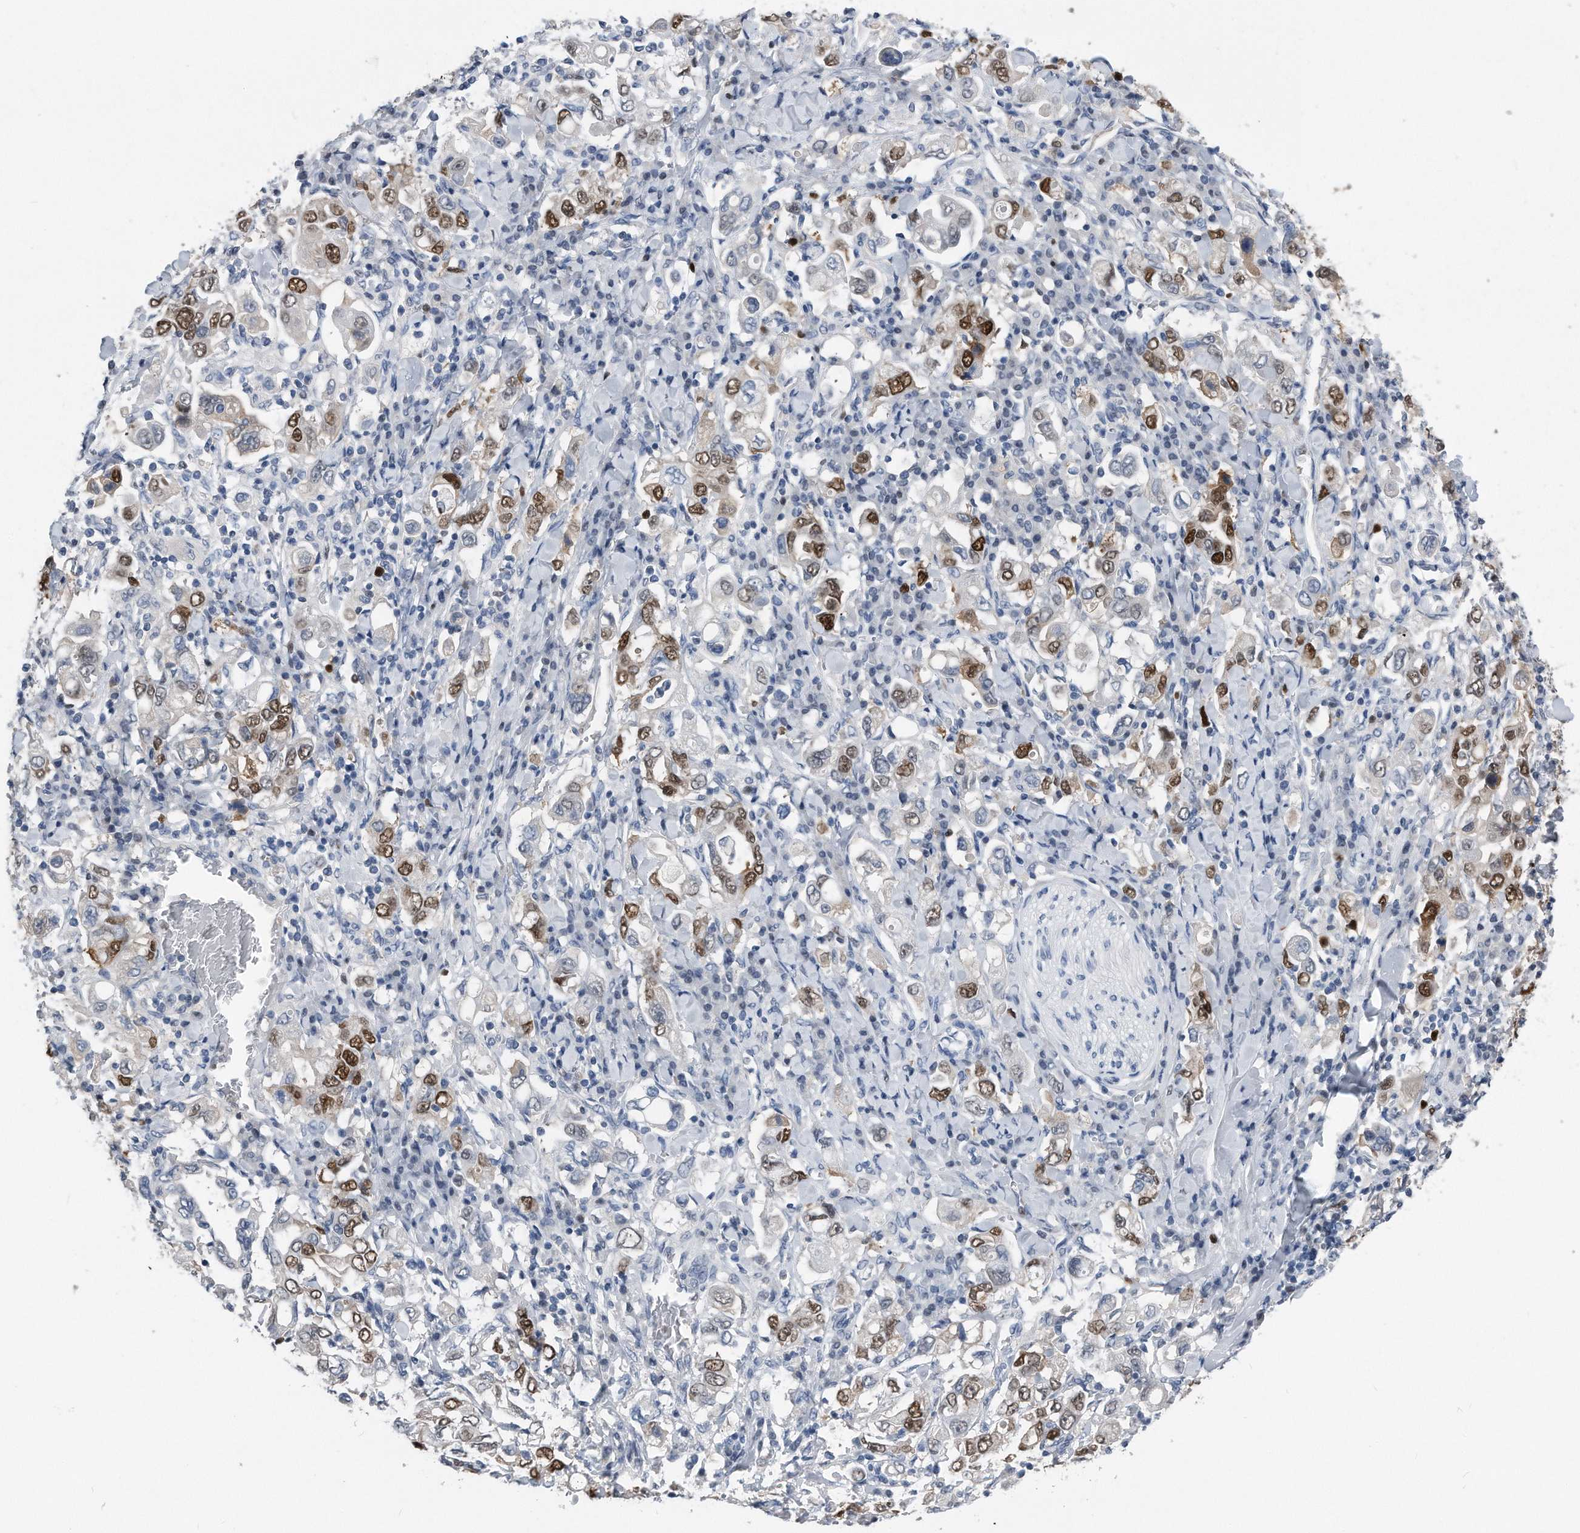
{"staining": {"intensity": "strong", "quantity": "25%-75%", "location": "nuclear"}, "tissue": "stomach cancer", "cell_type": "Tumor cells", "image_type": "cancer", "snomed": [{"axis": "morphology", "description": "Adenocarcinoma, NOS"}, {"axis": "topography", "description": "Stomach, upper"}], "caption": "Immunohistochemistry (IHC) histopathology image of stomach adenocarcinoma stained for a protein (brown), which reveals high levels of strong nuclear staining in approximately 25%-75% of tumor cells.", "gene": "PCNA", "patient": {"sex": "male", "age": 62}}